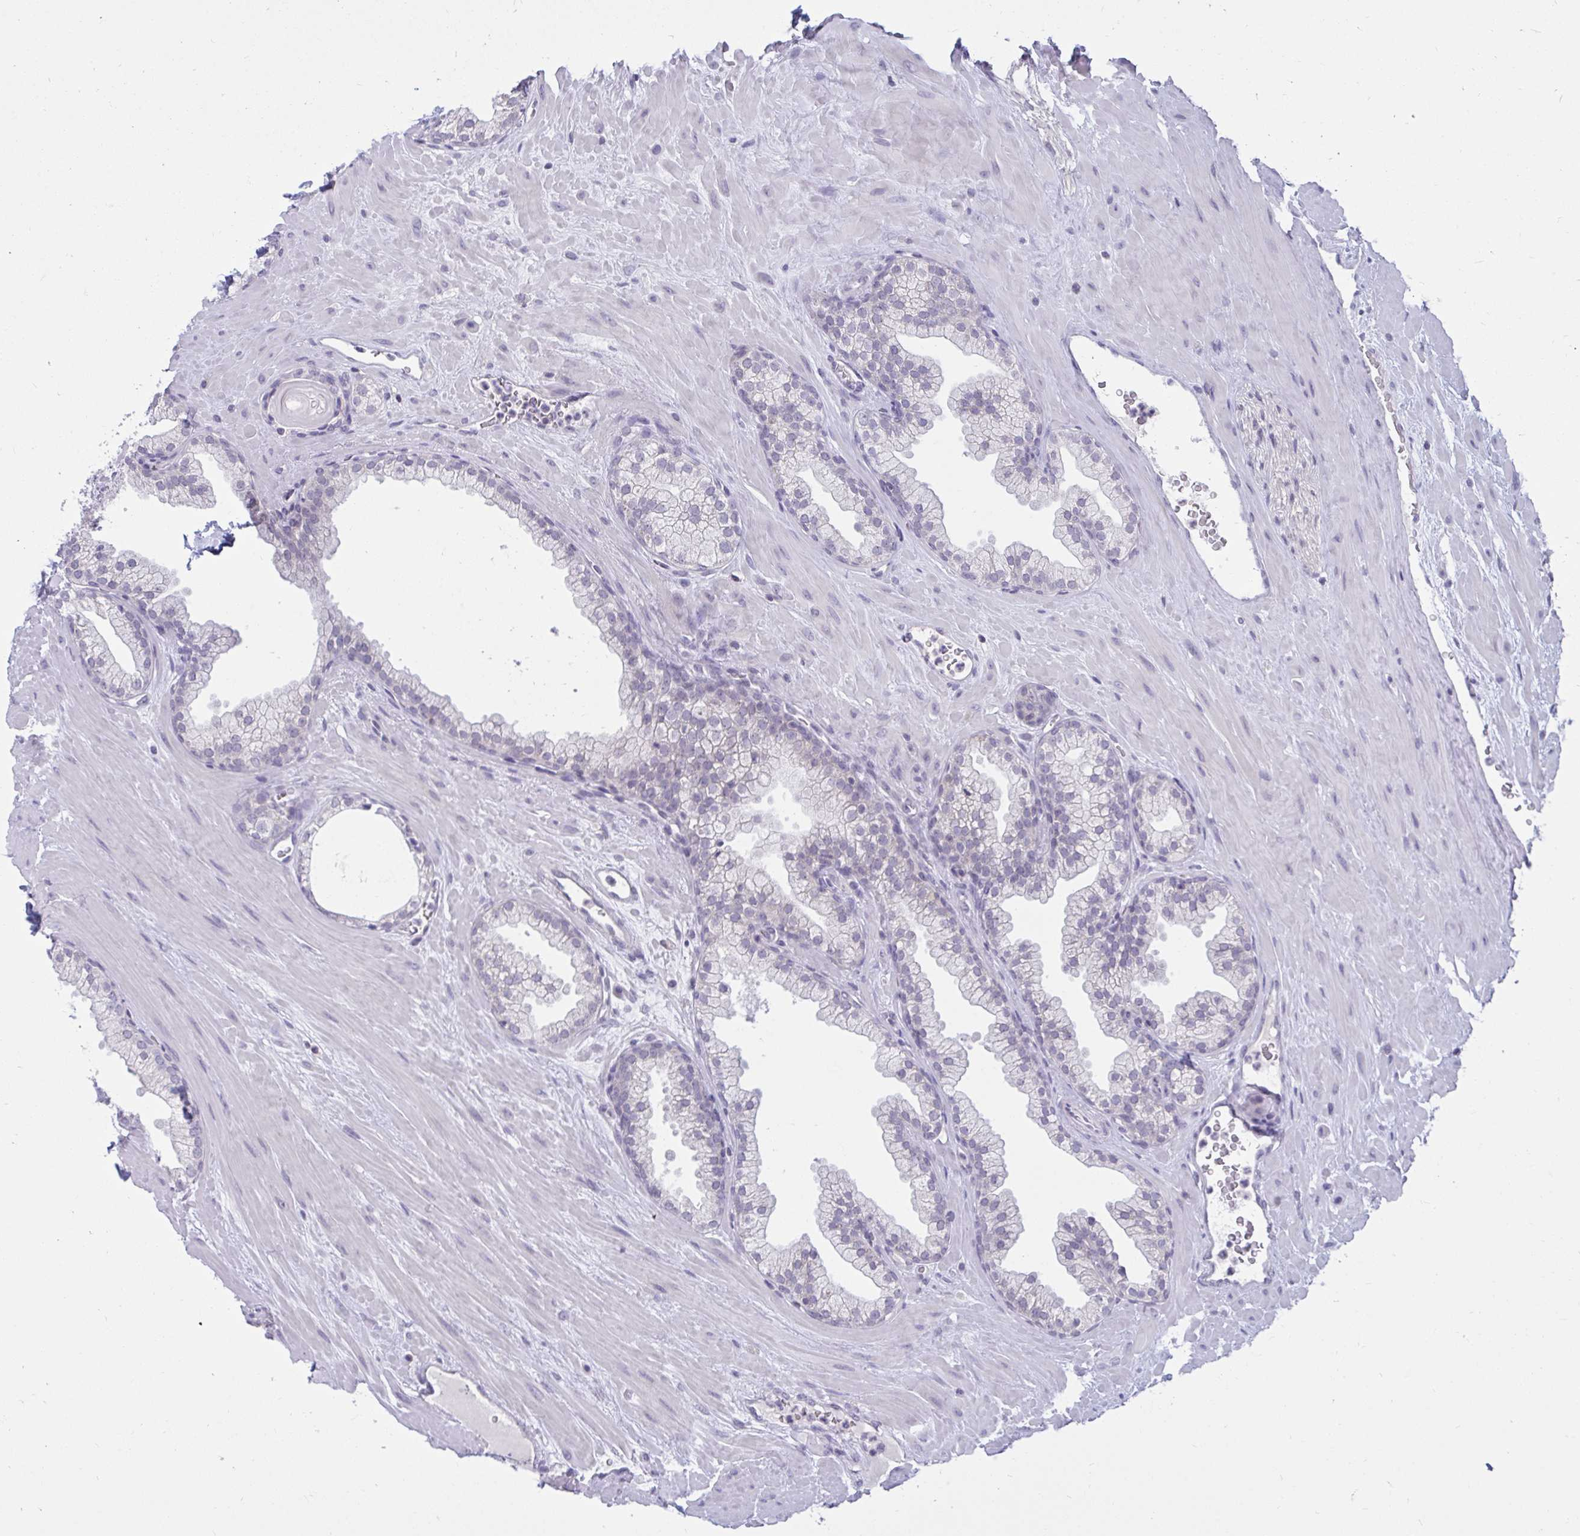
{"staining": {"intensity": "negative", "quantity": "none", "location": "none"}, "tissue": "prostate", "cell_type": "Glandular cells", "image_type": "normal", "snomed": [{"axis": "morphology", "description": "Normal tissue, NOS"}, {"axis": "topography", "description": "Prostate"}, {"axis": "topography", "description": "Peripheral nerve tissue"}], "caption": "The immunohistochemistry image has no significant staining in glandular cells of prostate. Nuclei are stained in blue.", "gene": "ARPP19", "patient": {"sex": "male", "age": 61}}